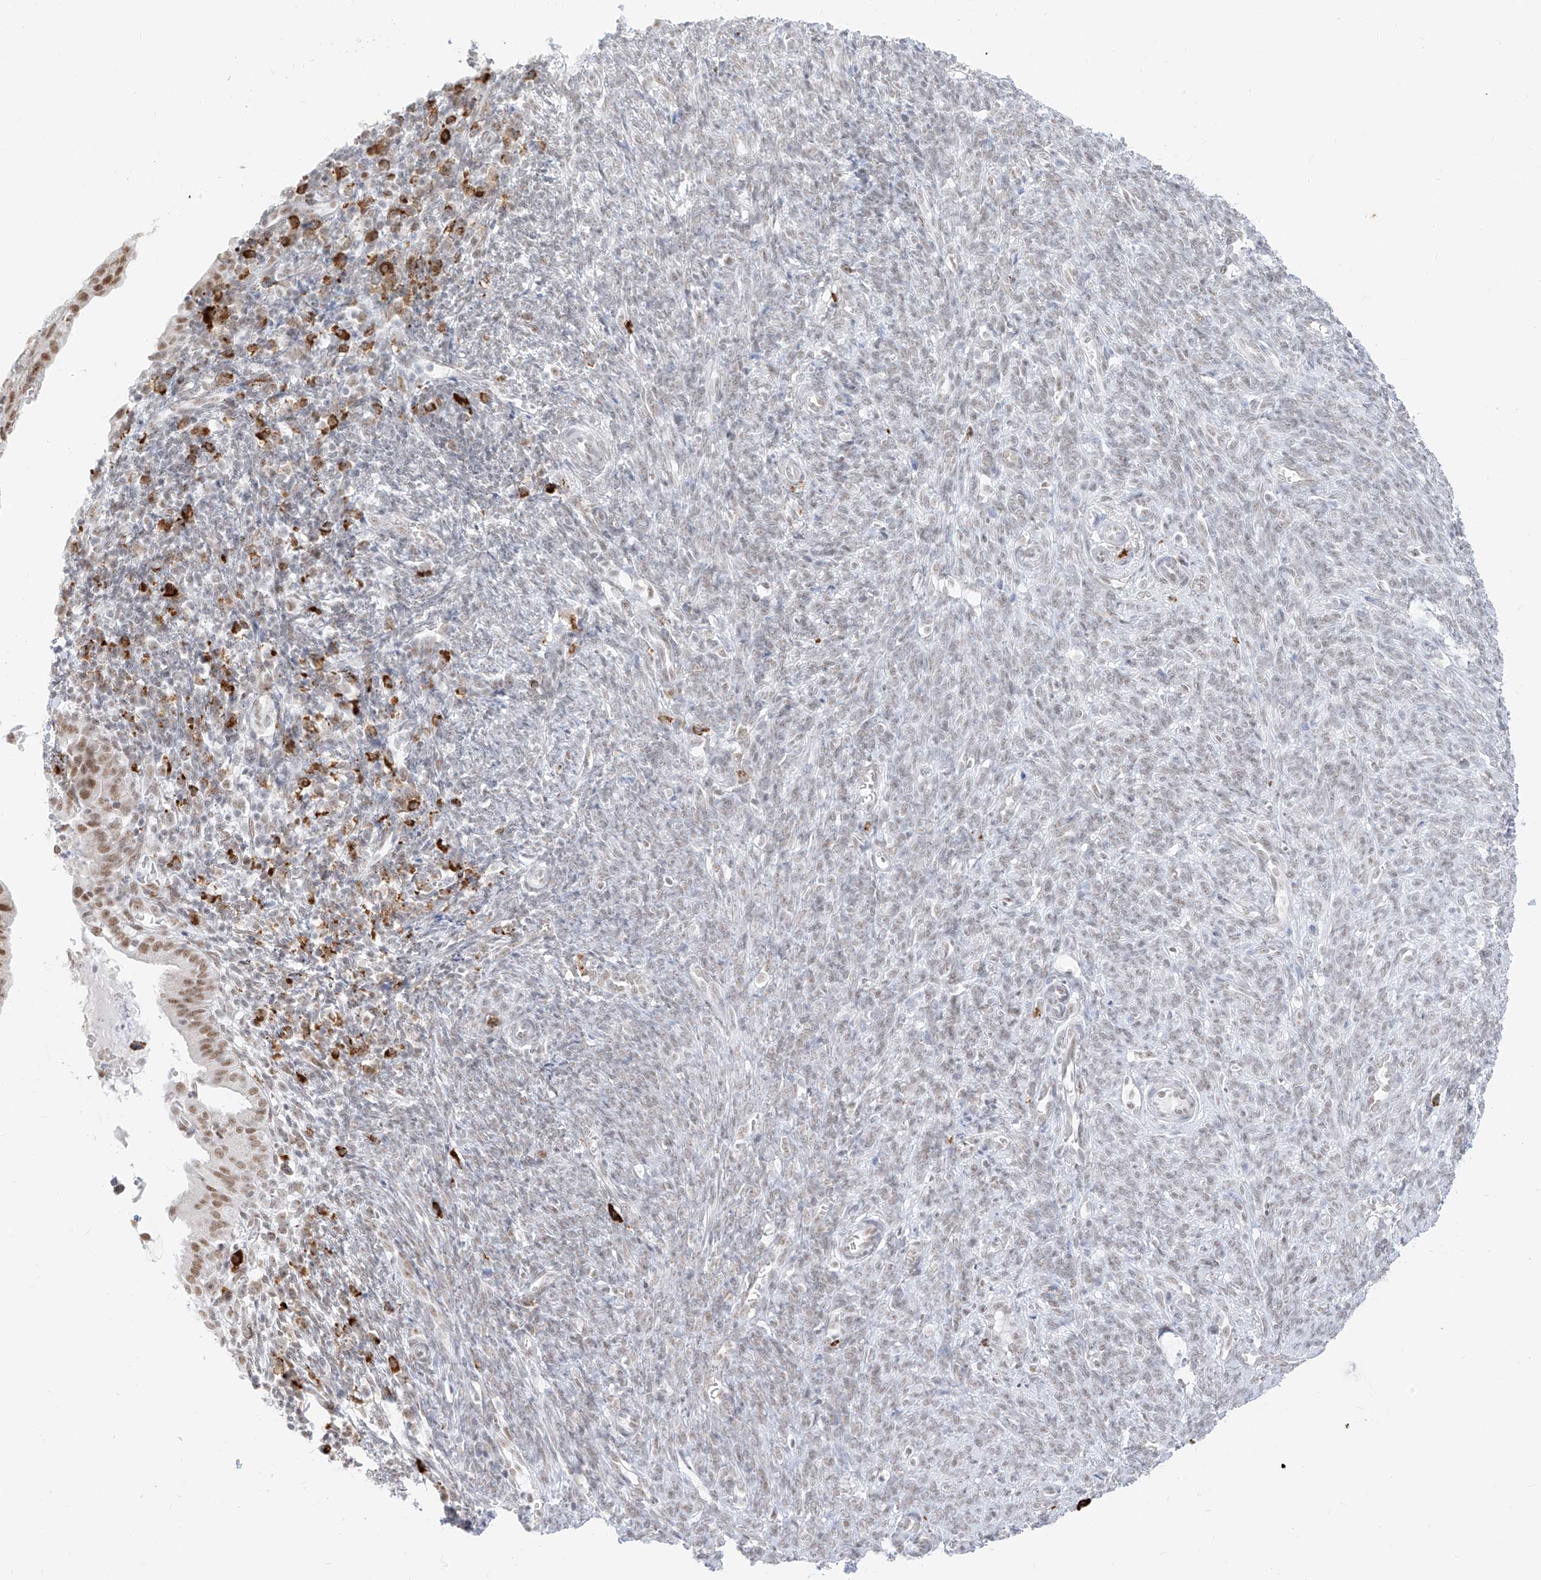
{"staining": {"intensity": "moderate", "quantity": ">75%", "location": "nuclear"}, "tissue": "endometrial cancer", "cell_type": "Tumor cells", "image_type": "cancer", "snomed": [{"axis": "morphology", "description": "Adenocarcinoma, NOS"}, {"axis": "topography", "description": "Uterus"}], "caption": "Moderate nuclear expression for a protein is present in about >75% of tumor cells of endometrial adenocarcinoma using IHC.", "gene": "SUPT5H", "patient": {"sex": "female", "age": 77}}